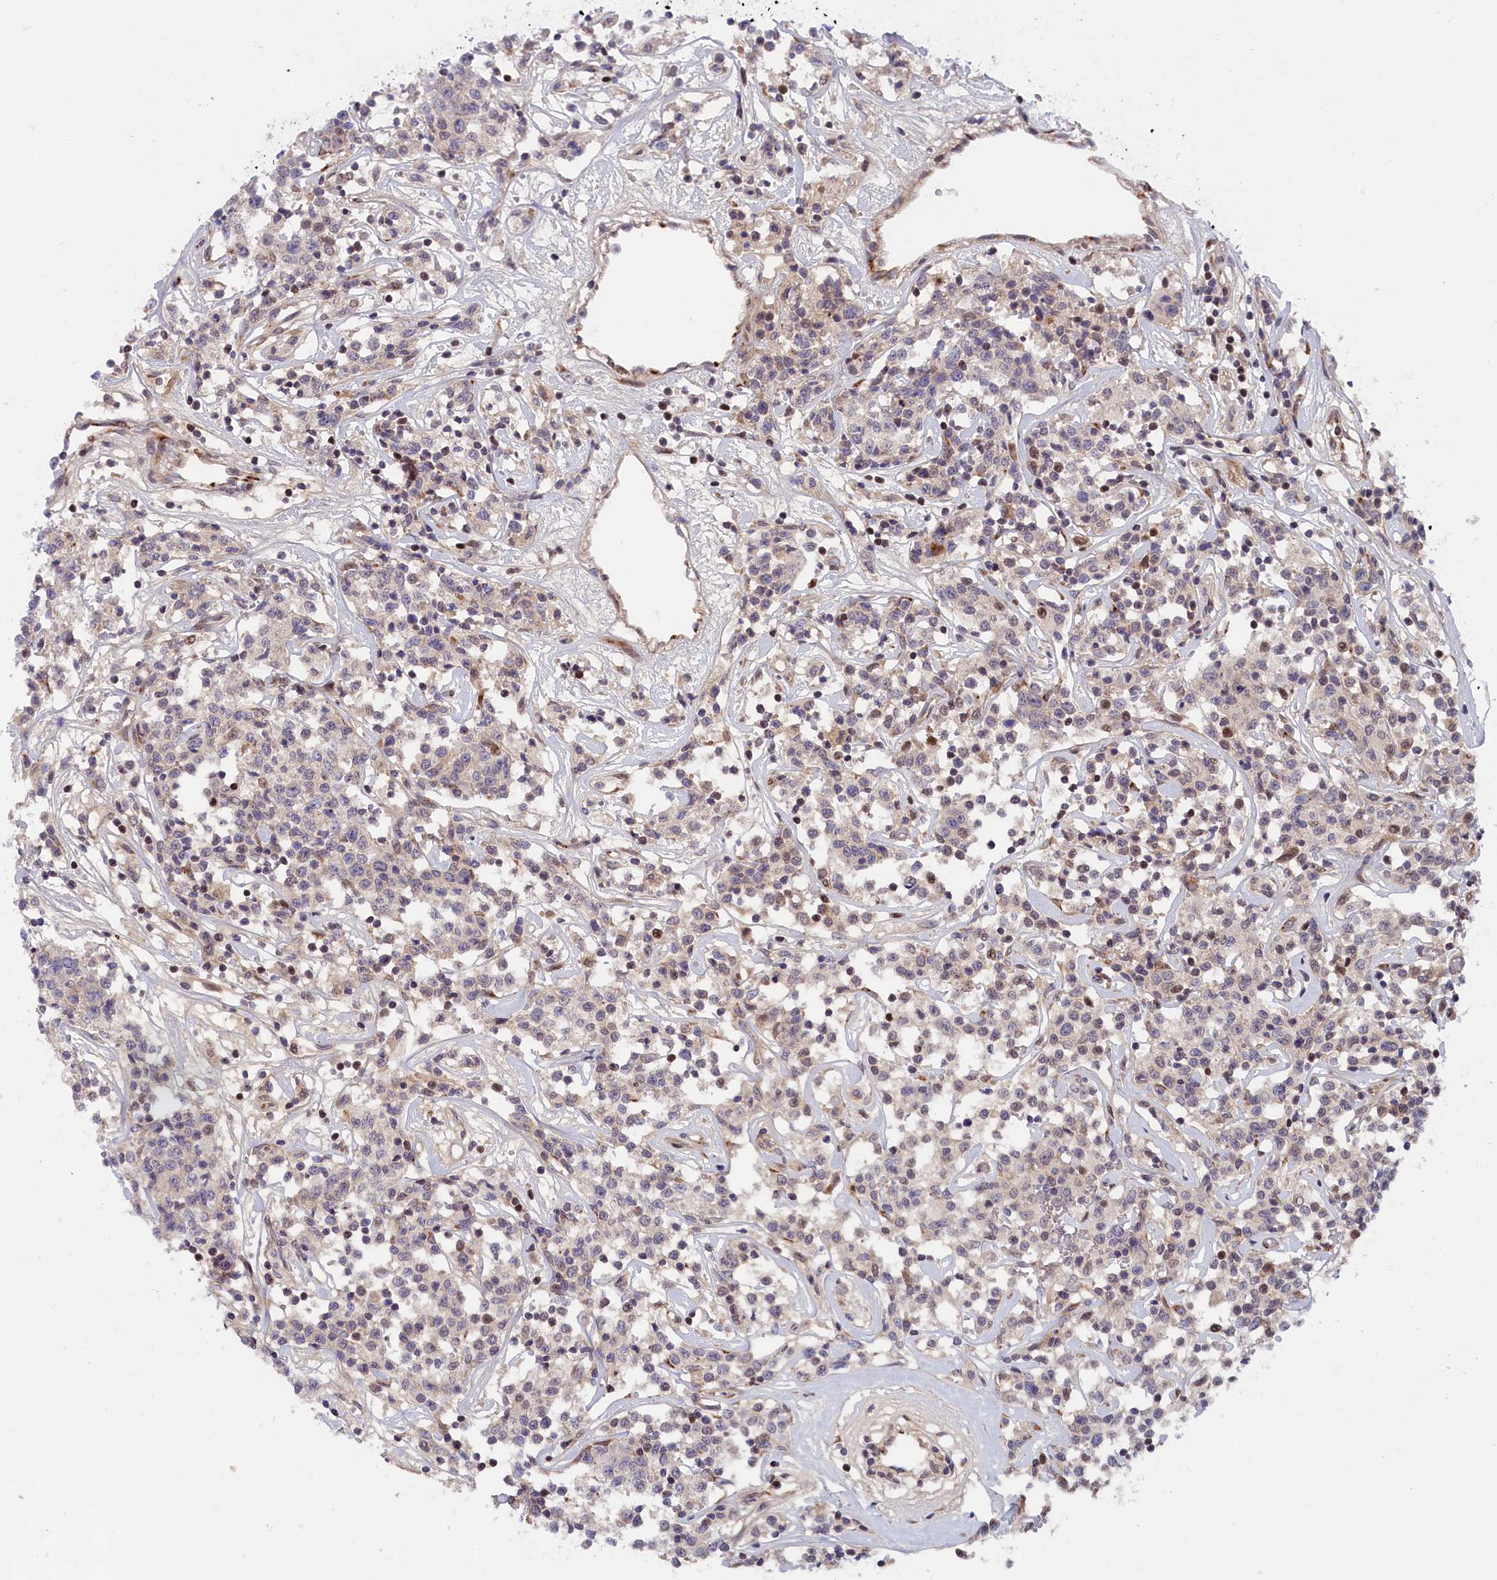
{"staining": {"intensity": "weak", "quantity": "<25%", "location": "nuclear"}, "tissue": "lymphoma", "cell_type": "Tumor cells", "image_type": "cancer", "snomed": [{"axis": "morphology", "description": "Malignant lymphoma, non-Hodgkin's type, Low grade"}, {"axis": "topography", "description": "Small intestine"}], "caption": "This is an IHC photomicrograph of human lymphoma. There is no expression in tumor cells.", "gene": "CHST12", "patient": {"sex": "female", "age": 59}}